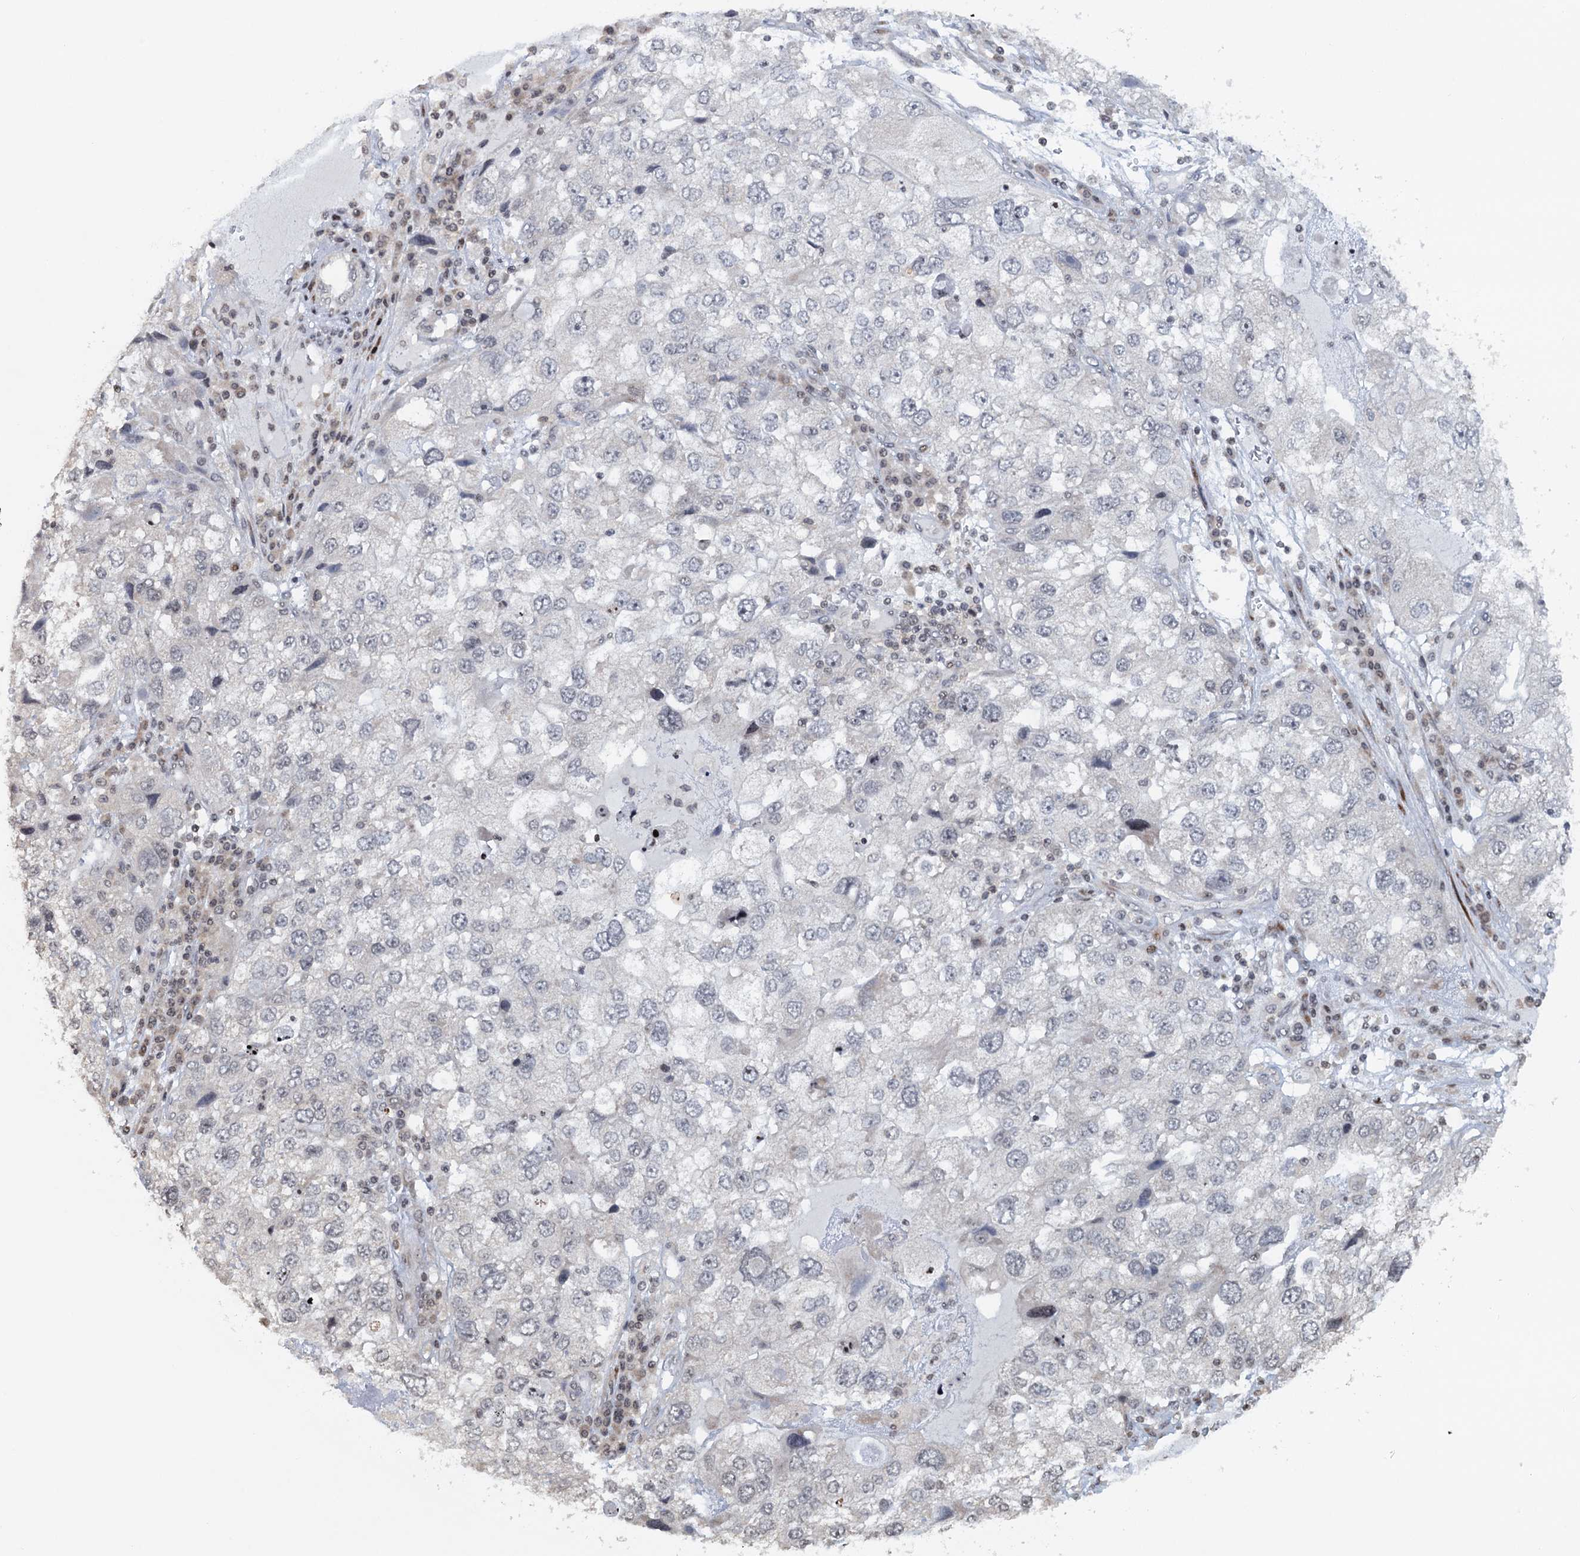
{"staining": {"intensity": "negative", "quantity": "none", "location": "none"}, "tissue": "endometrial cancer", "cell_type": "Tumor cells", "image_type": "cancer", "snomed": [{"axis": "morphology", "description": "Adenocarcinoma, NOS"}, {"axis": "topography", "description": "Endometrium"}], "caption": "Endometrial adenocarcinoma stained for a protein using immunohistochemistry (IHC) demonstrates no staining tumor cells.", "gene": "FYB1", "patient": {"sex": "female", "age": 49}}